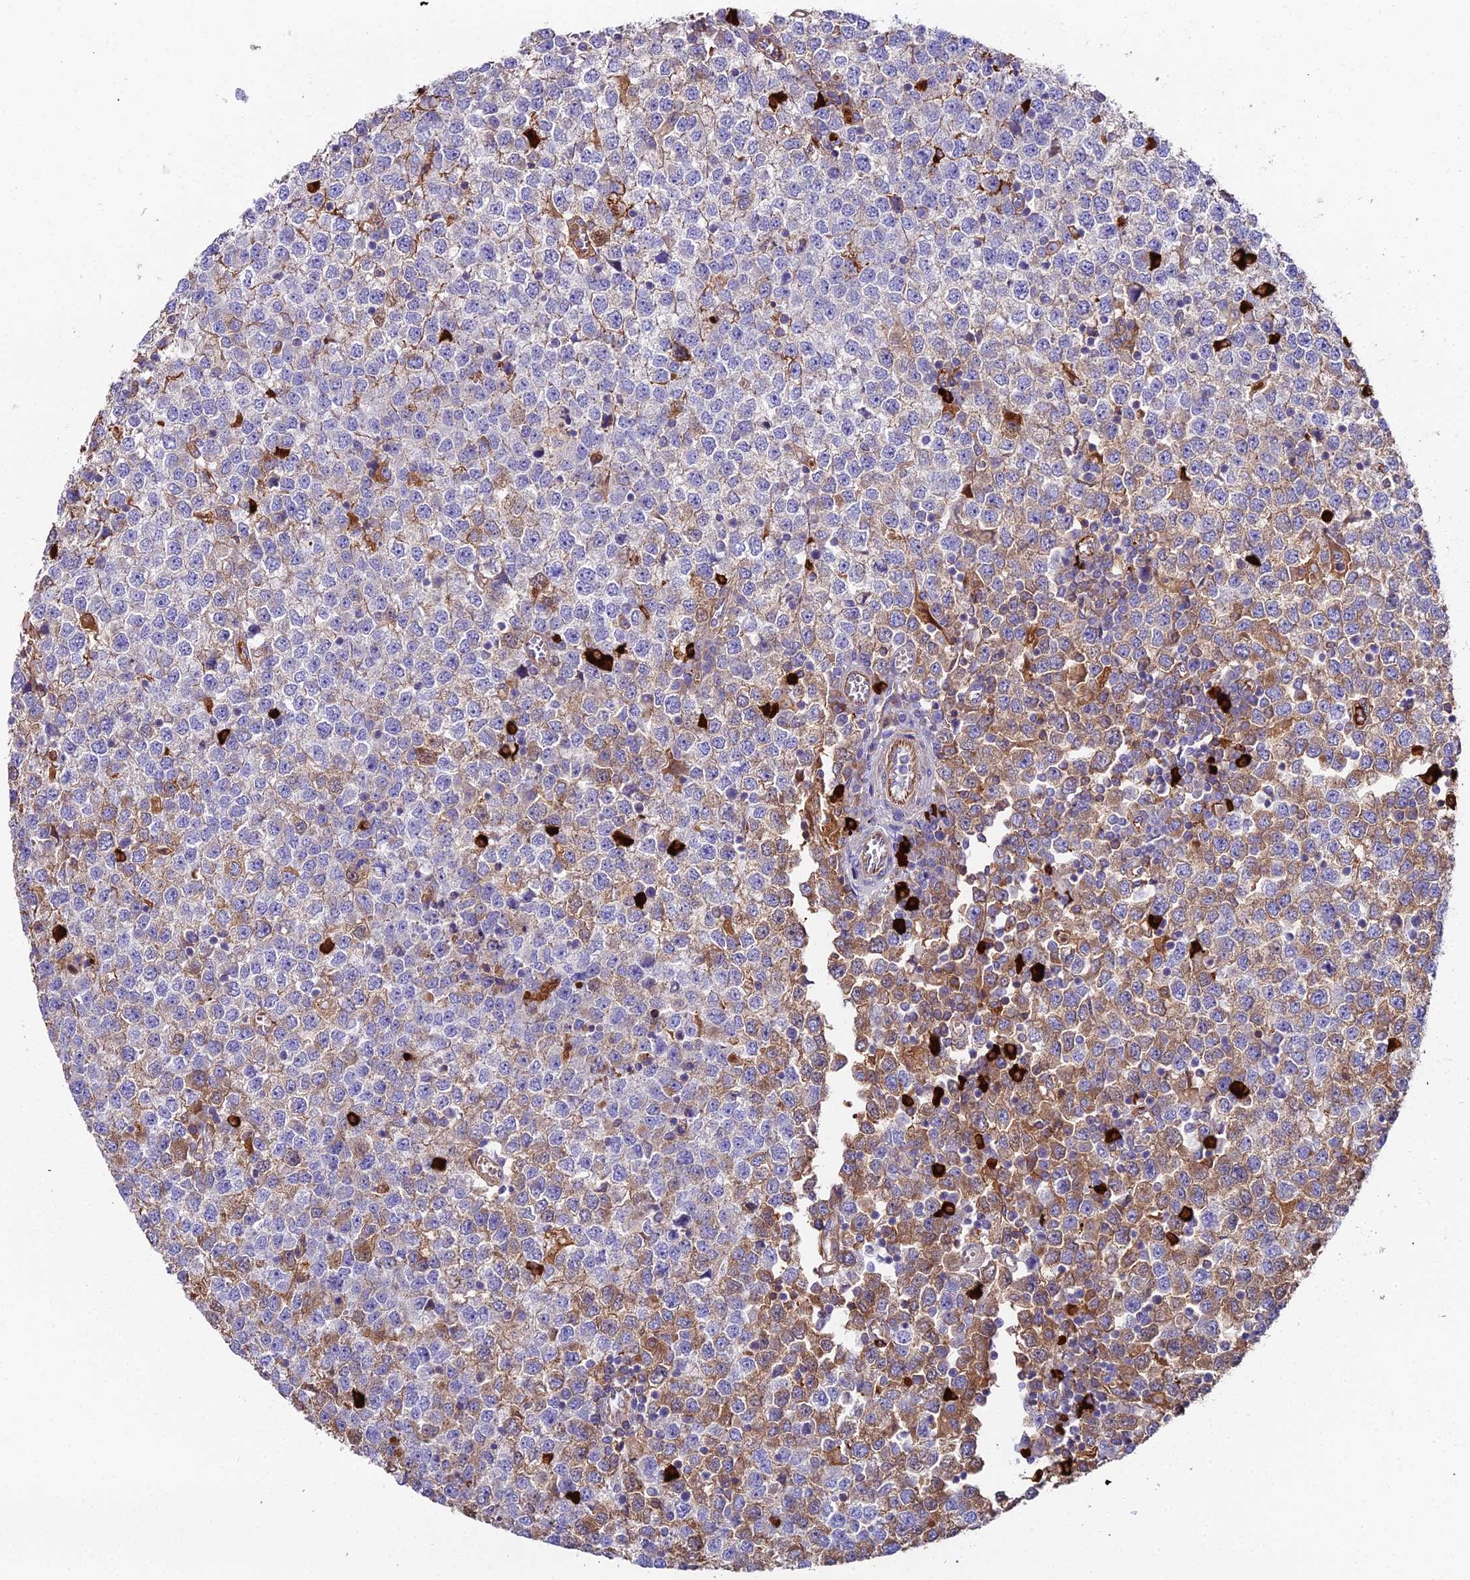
{"staining": {"intensity": "moderate", "quantity": "25%-75%", "location": "cytoplasmic/membranous"}, "tissue": "testis cancer", "cell_type": "Tumor cells", "image_type": "cancer", "snomed": [{"axis": "morphology", "description": "Seminoma, NOS"}, {"axis": "topography", "description": "Testis"}], "caption": "The immunohistochemical stain labels moderate cytoplasmic/membranous staining in tumor cells of testis seminoma tissue. (DAB (3,3'-diaminobenzidine) IHC with brightfield microscopy, high magnification).", "gene": "BEX4", "patient": {"sex": "male", "age": 65}}